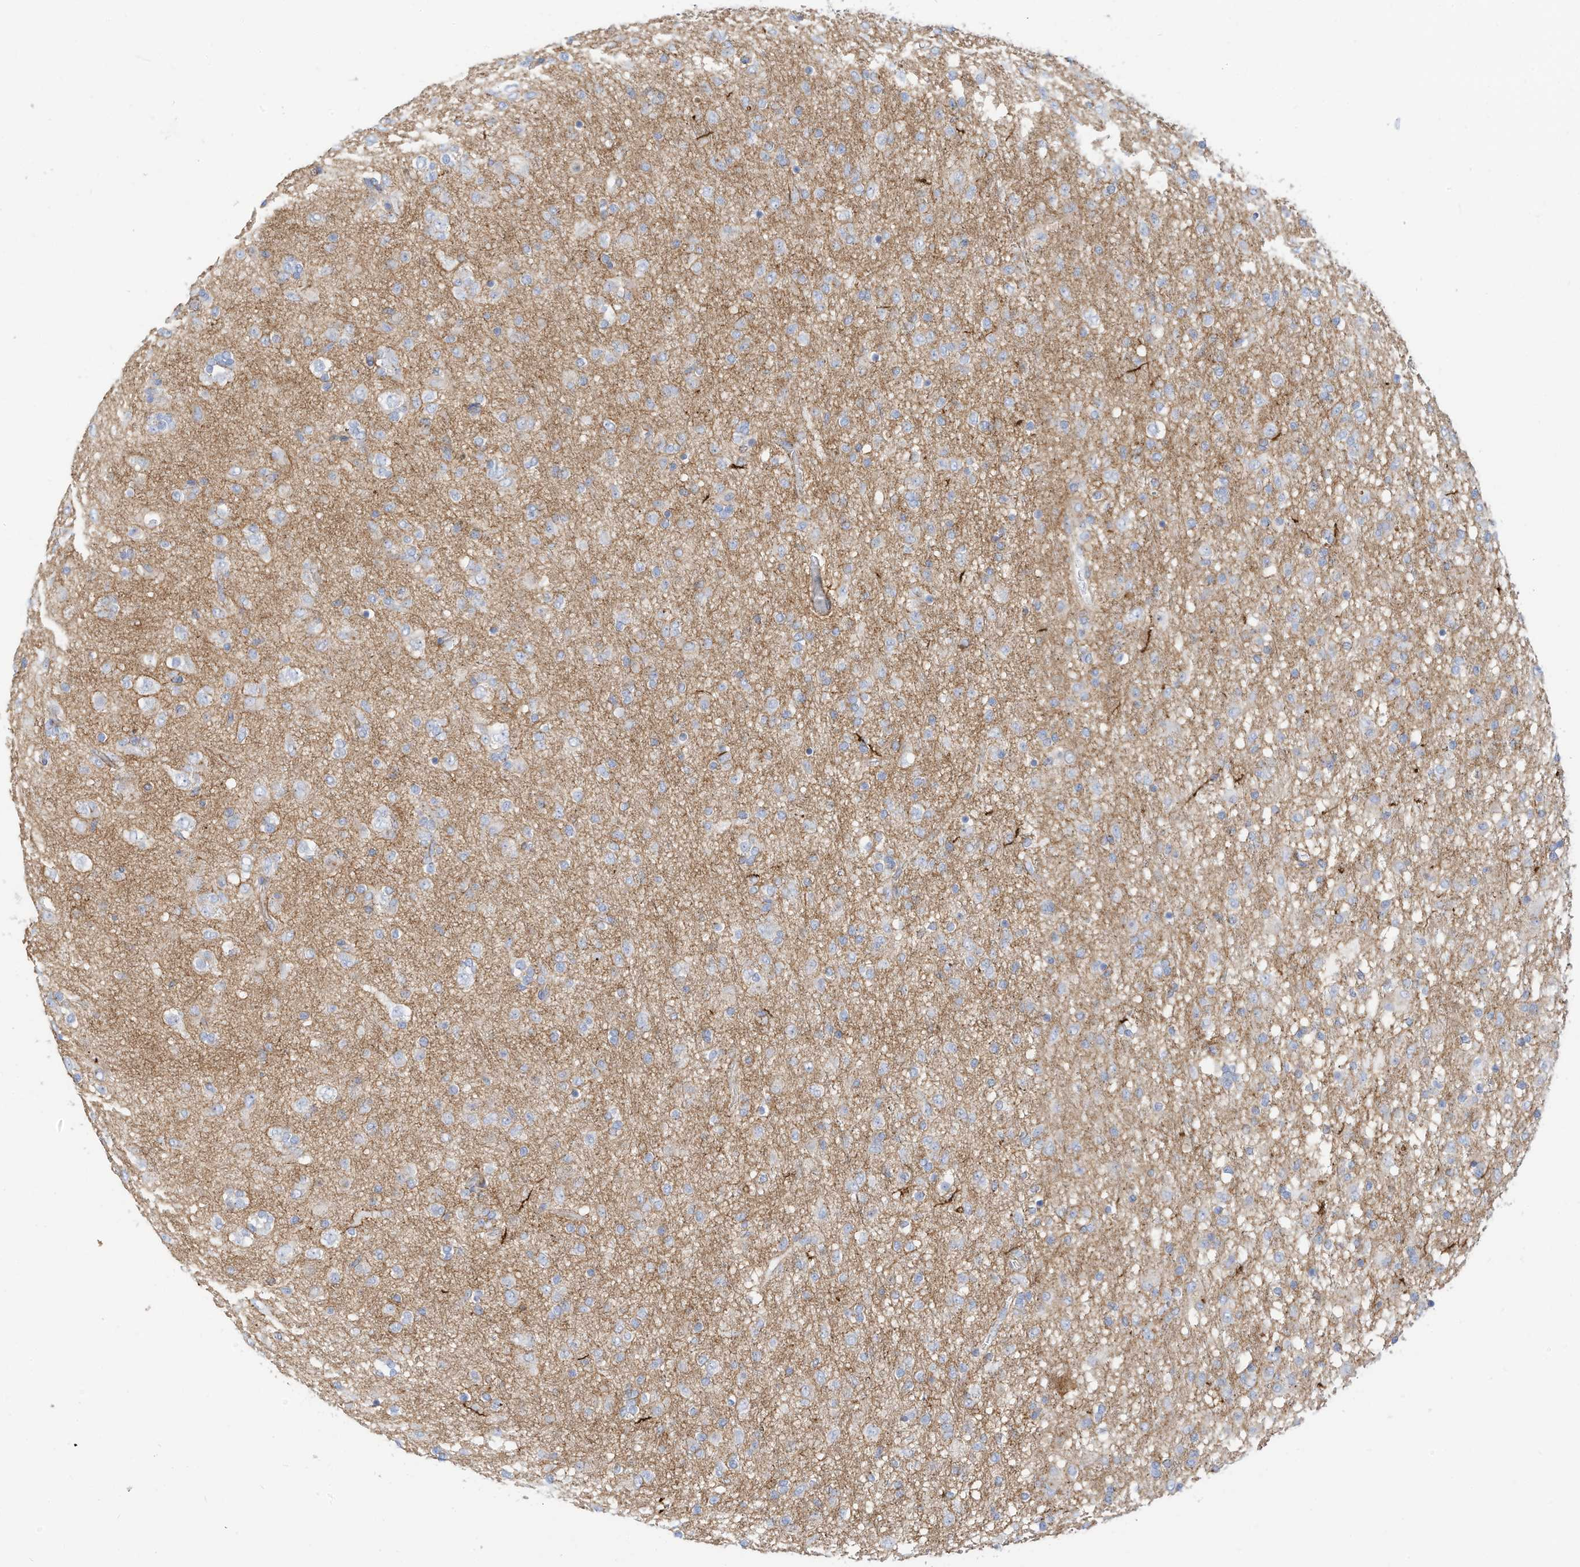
{"staining": {"intensity": "negative", "quantity": "none", "location": "none"}, "tissue": "glioma", "cell_type": "Tumor cells", "image_type": "cancer", "snomed": [{"axis": "morphology", "description": "Glioma, malignant, Low grade"}, {"axis": "topography", "description": "Brain"}], "caption": "High power microscopy photomicrograph of an IHC micrograph of glioma, revealing no significant staining in tumor cells.", "gene": "TXNDC9", "patient": {"sex": "male", "age": 65}}